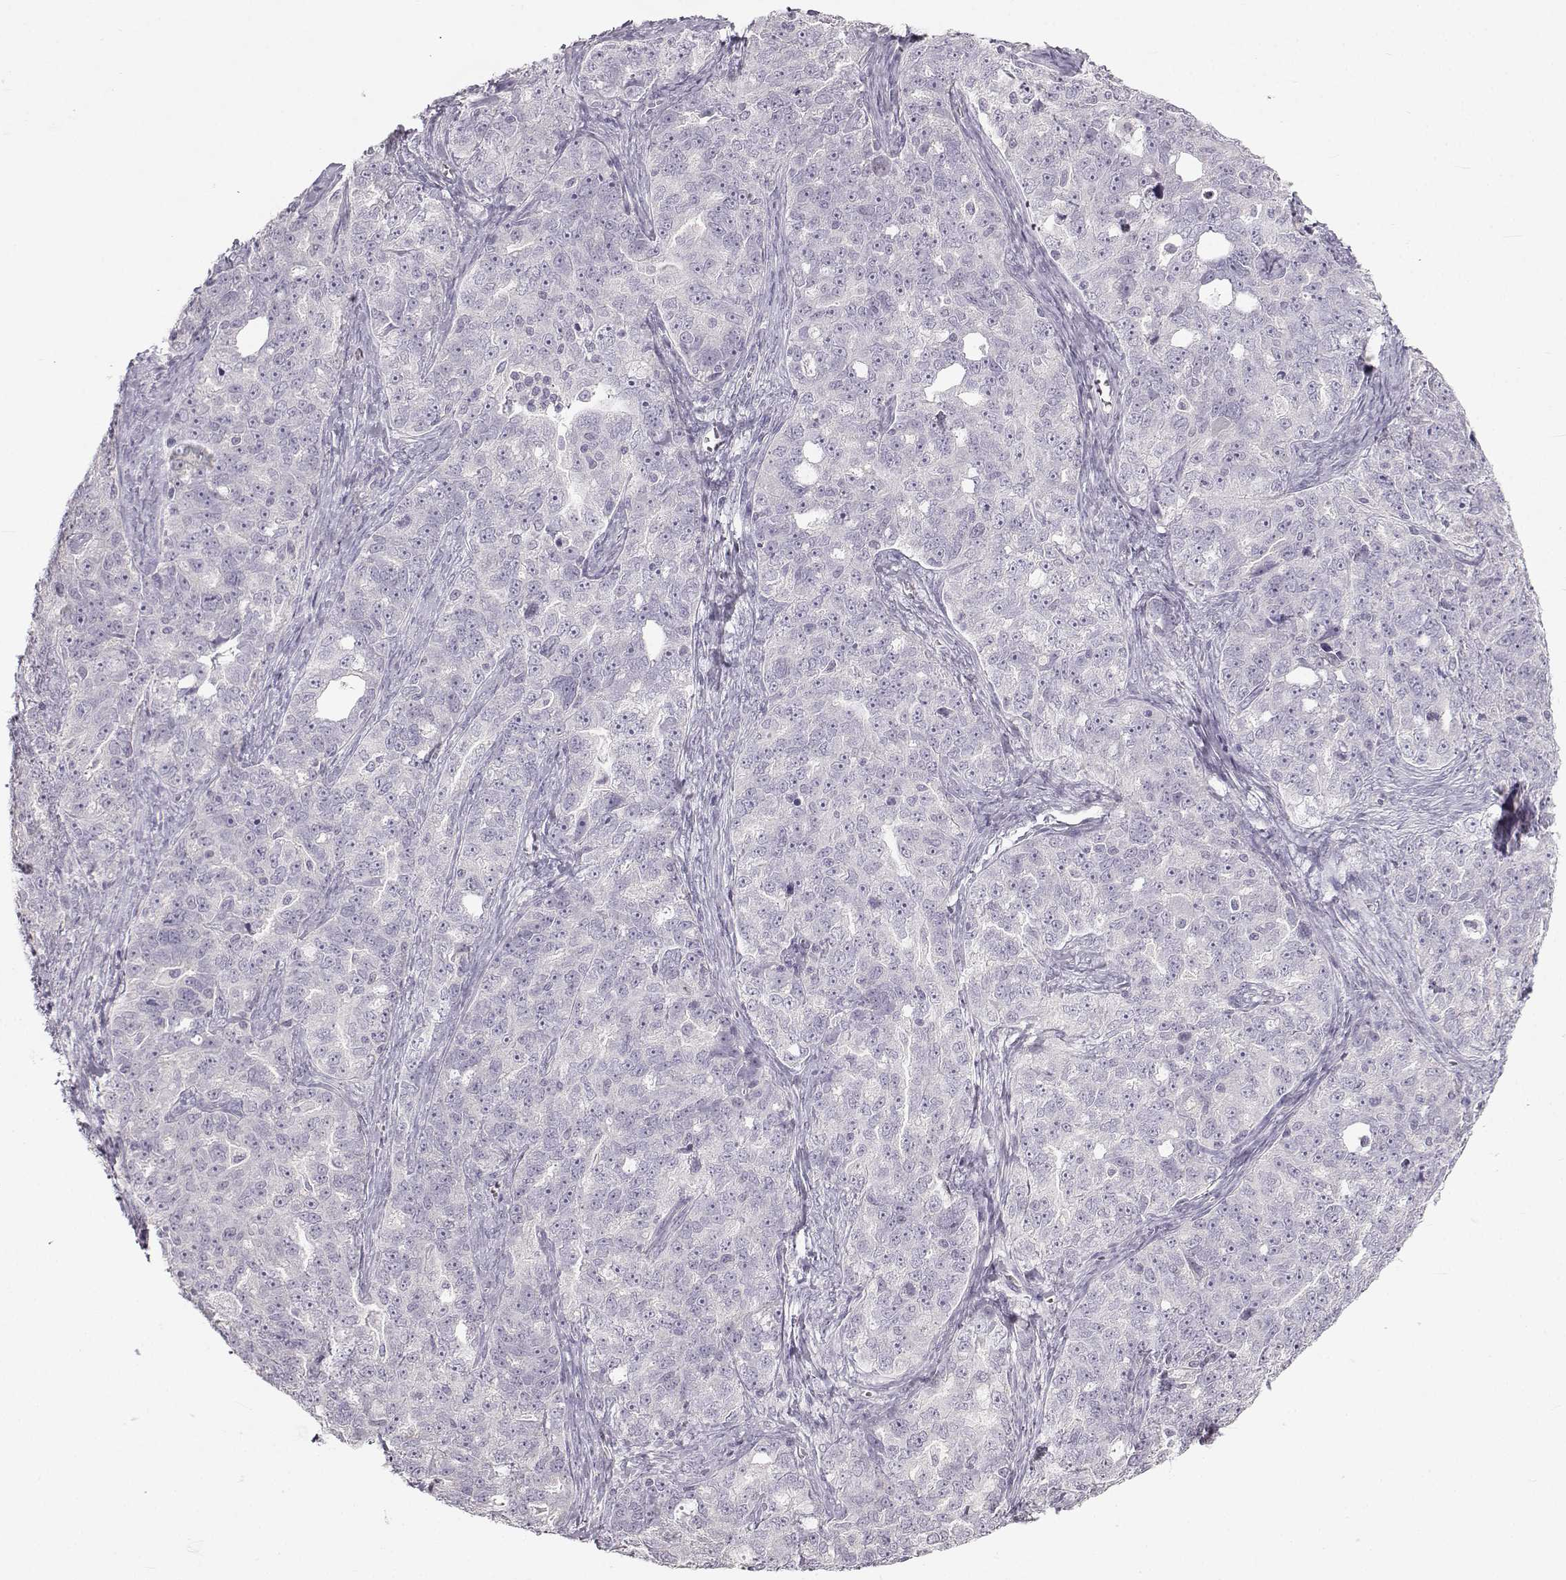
{"staining": {"intensity": "negative", "quantity": "none", "location": "none"}, "tissue": "ovarian cancer", "cell_type": "Tumor cells", "image_type": "cancer", "snomed": [{"axis": "morphology", "description": "Cystadenocarcinoma, serous, NOS"}, {"axis": "topography", "description": "Ovary"}], "caption": "Immunohistochemical staining of human ovarian serous cystadenocarcinoma displays no significant expression in tumor cells. (DAB (3,3'-diaminobenzidine) immunohistochemistry (IHC), high magnification).", "gene": "OIP5", "patient": {"sex": "female", "age": 51}}